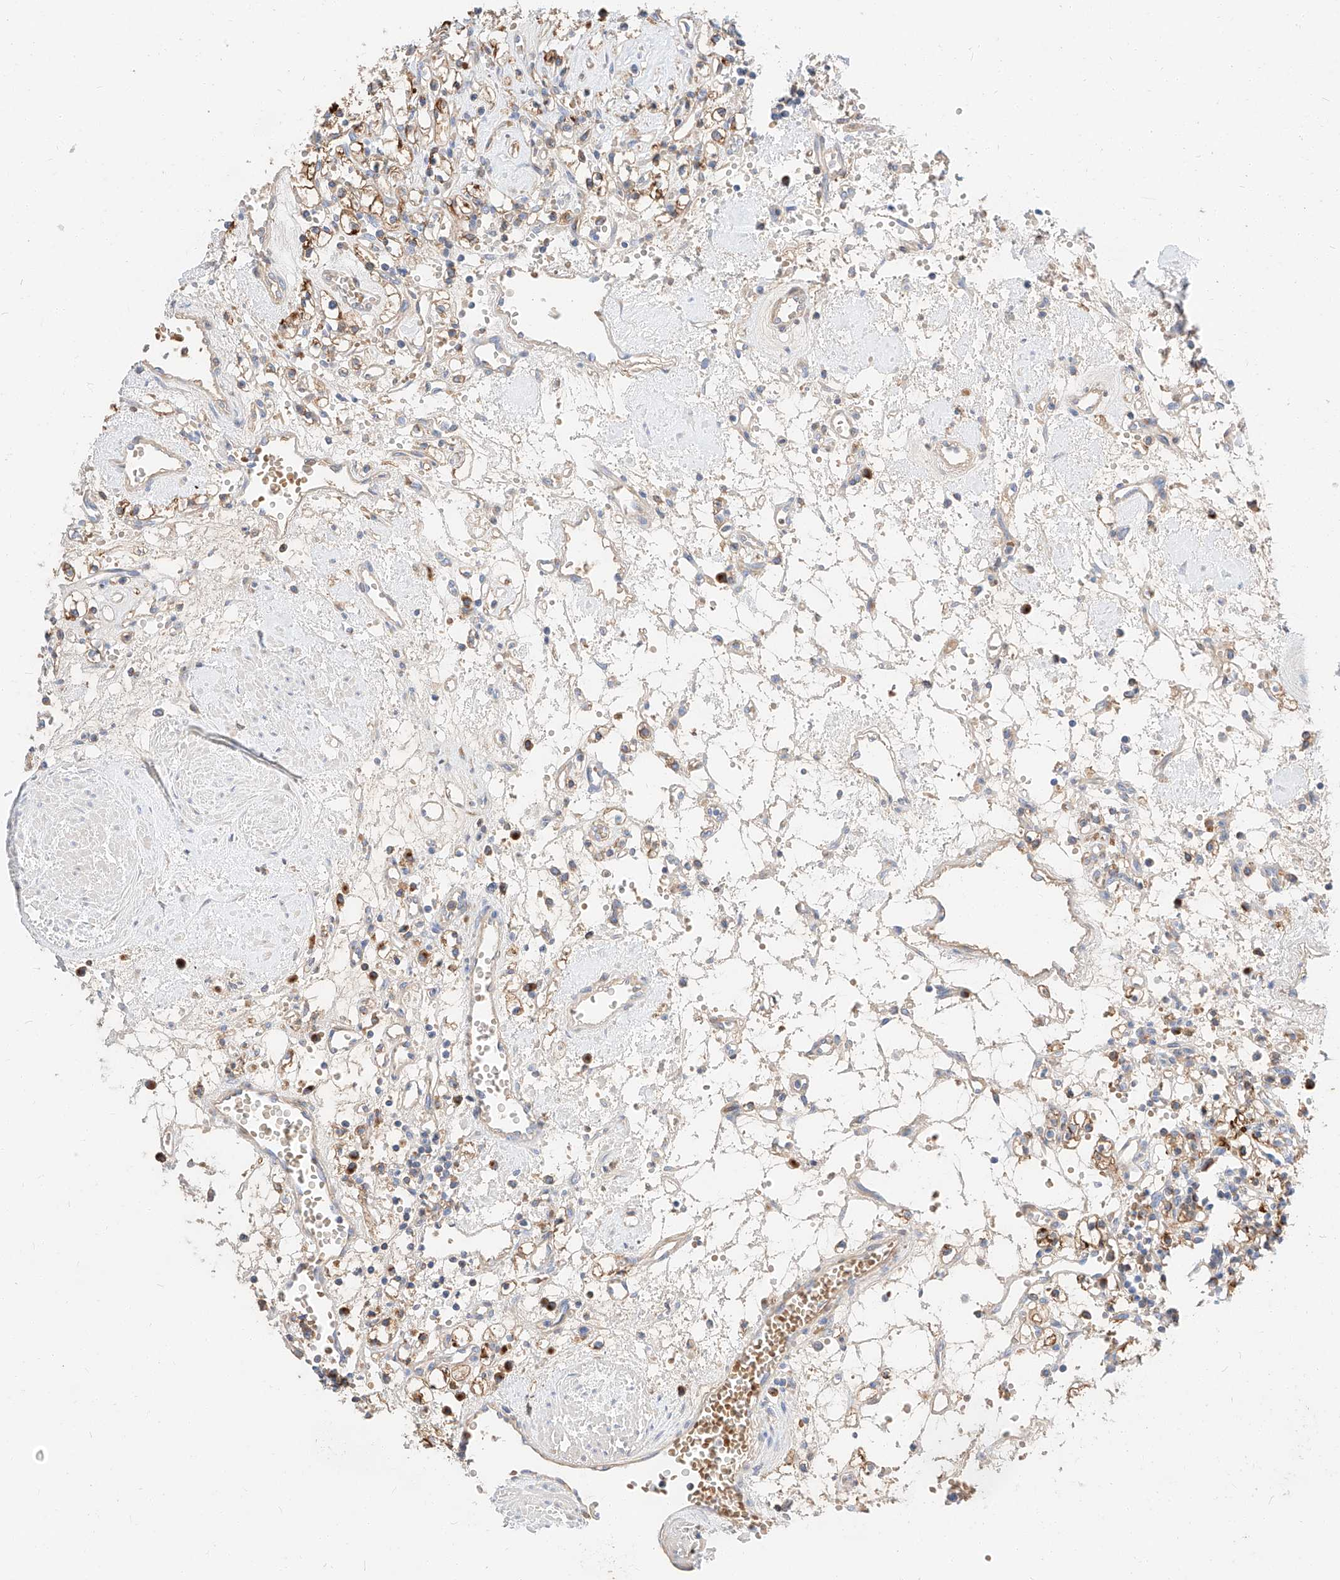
{"staining": {"intensity": "moderate", "quantity": "25%-75%", "location": "cytoplasmic/membranous"}, "tissue": "renal cancer", "cell_type": "Tumor cells", "image_type": "cancer", "snomed": [{"axis": "morphology", "description": "Adenocarcinoma, NOS"}, {"axis": "topography", "description": "Kidney"}], "caption": "Renal cancer stained for a protein (brown) displays moderate cytoplasmic/membranous positive positivity in approximately 25%-75% of tumor cells.", "gene": "MAP7", "patient": {"sex": "female", "age": 59}}